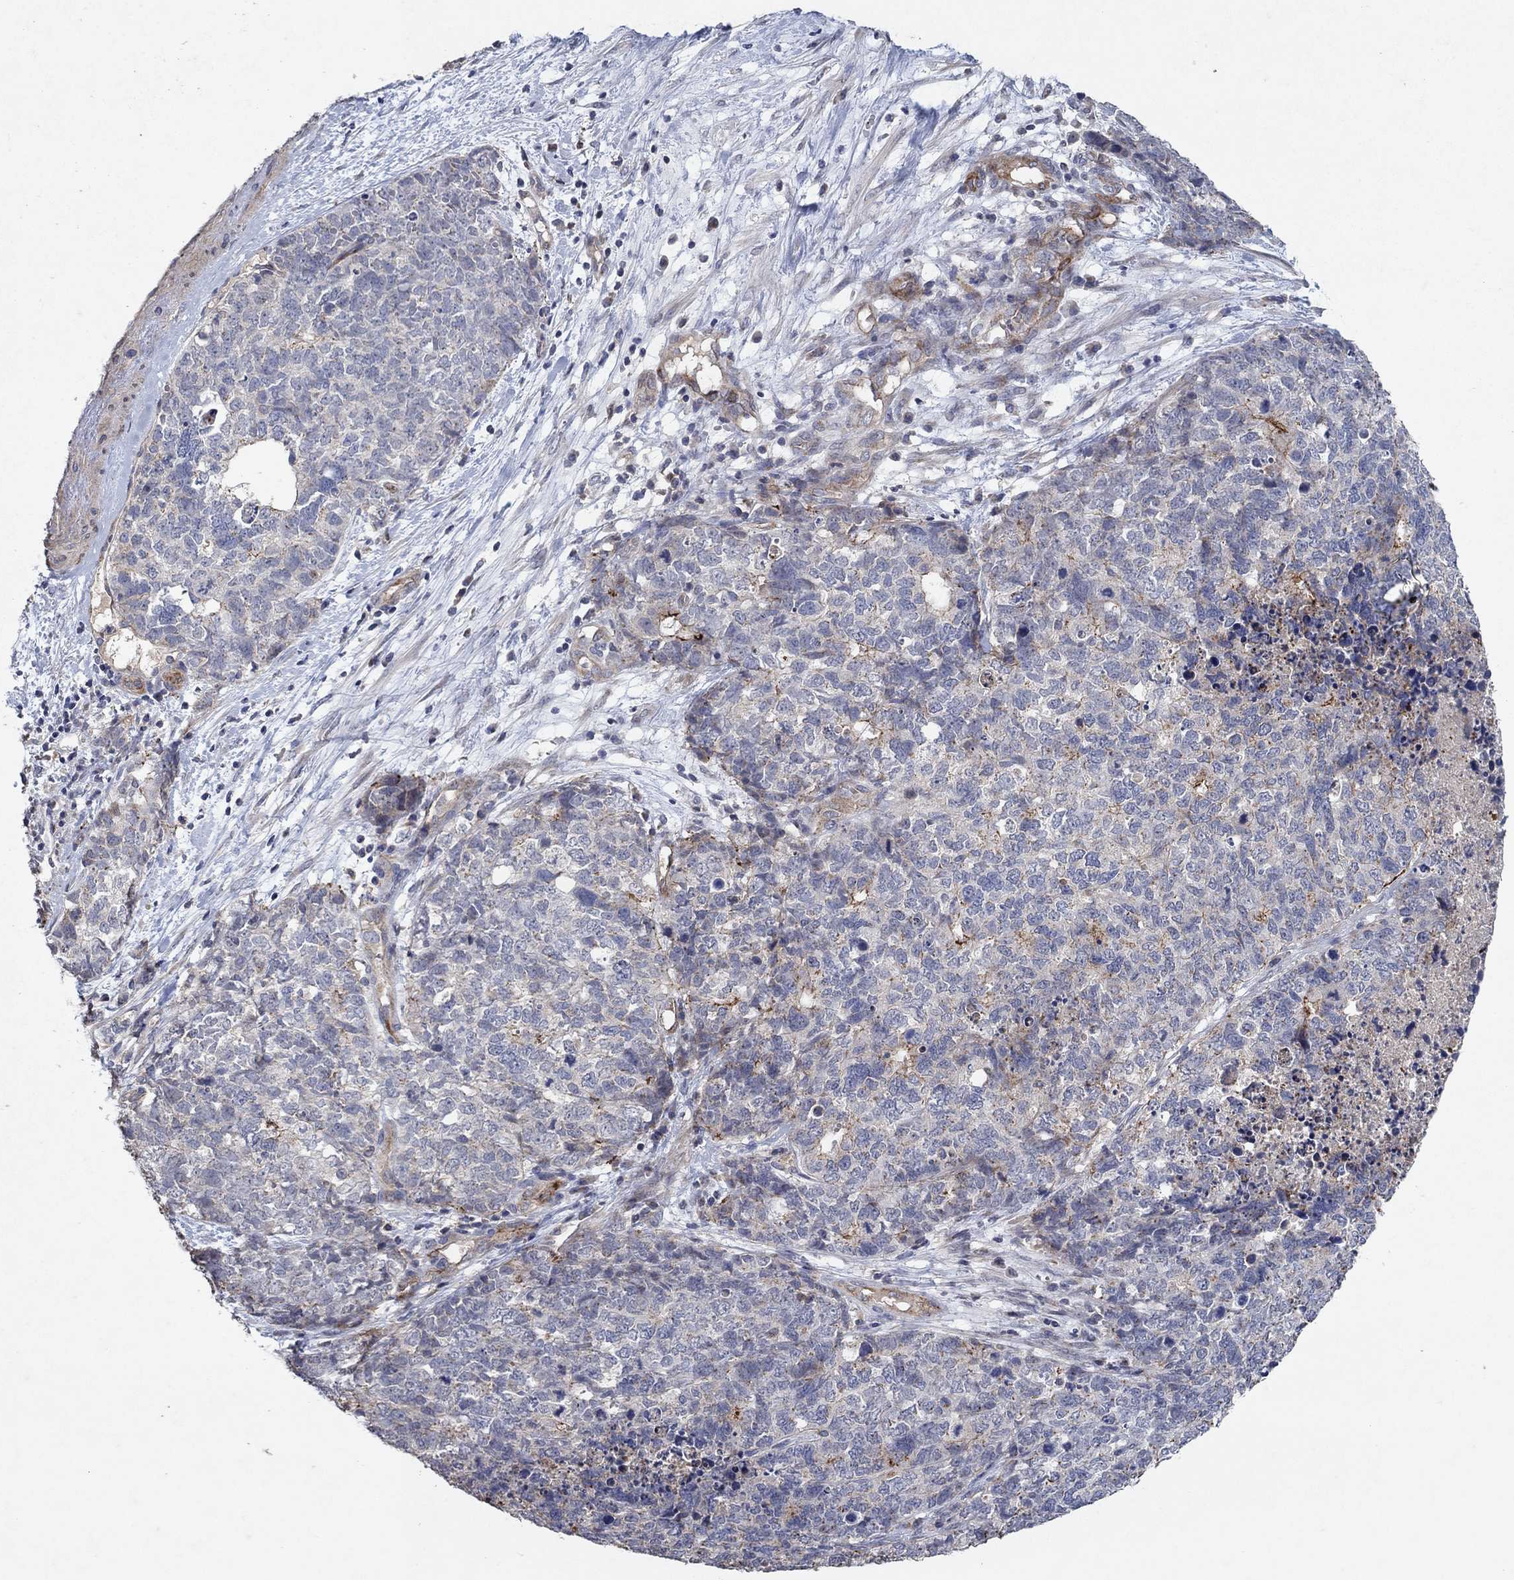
{"staining": {"intensity": "strong", "quantity": "<25%", "location": "cytoplasmic/membranous"}, "tissue": "cervical cancer", "cell_type": "Tumor cells", "image_type": "cancer", "snomed": [{"axis": "morphology", "description": "Squamous cell carcinoma, NOS"}, {"axis": "topography", "description": "Cervix"}], "caption": "Immunohistochemical staining of cervical cancer (squamous cell carcinoma) shows strong cytoplasmic/membranous protein expression in about <25% of tumor cells. (DAB (3,3'-diaminobenzidine) = brown stain, brightfield microscopy at high magnification).", "gene": "FRG1", "patient": {"sex": "female", "age": 63}}